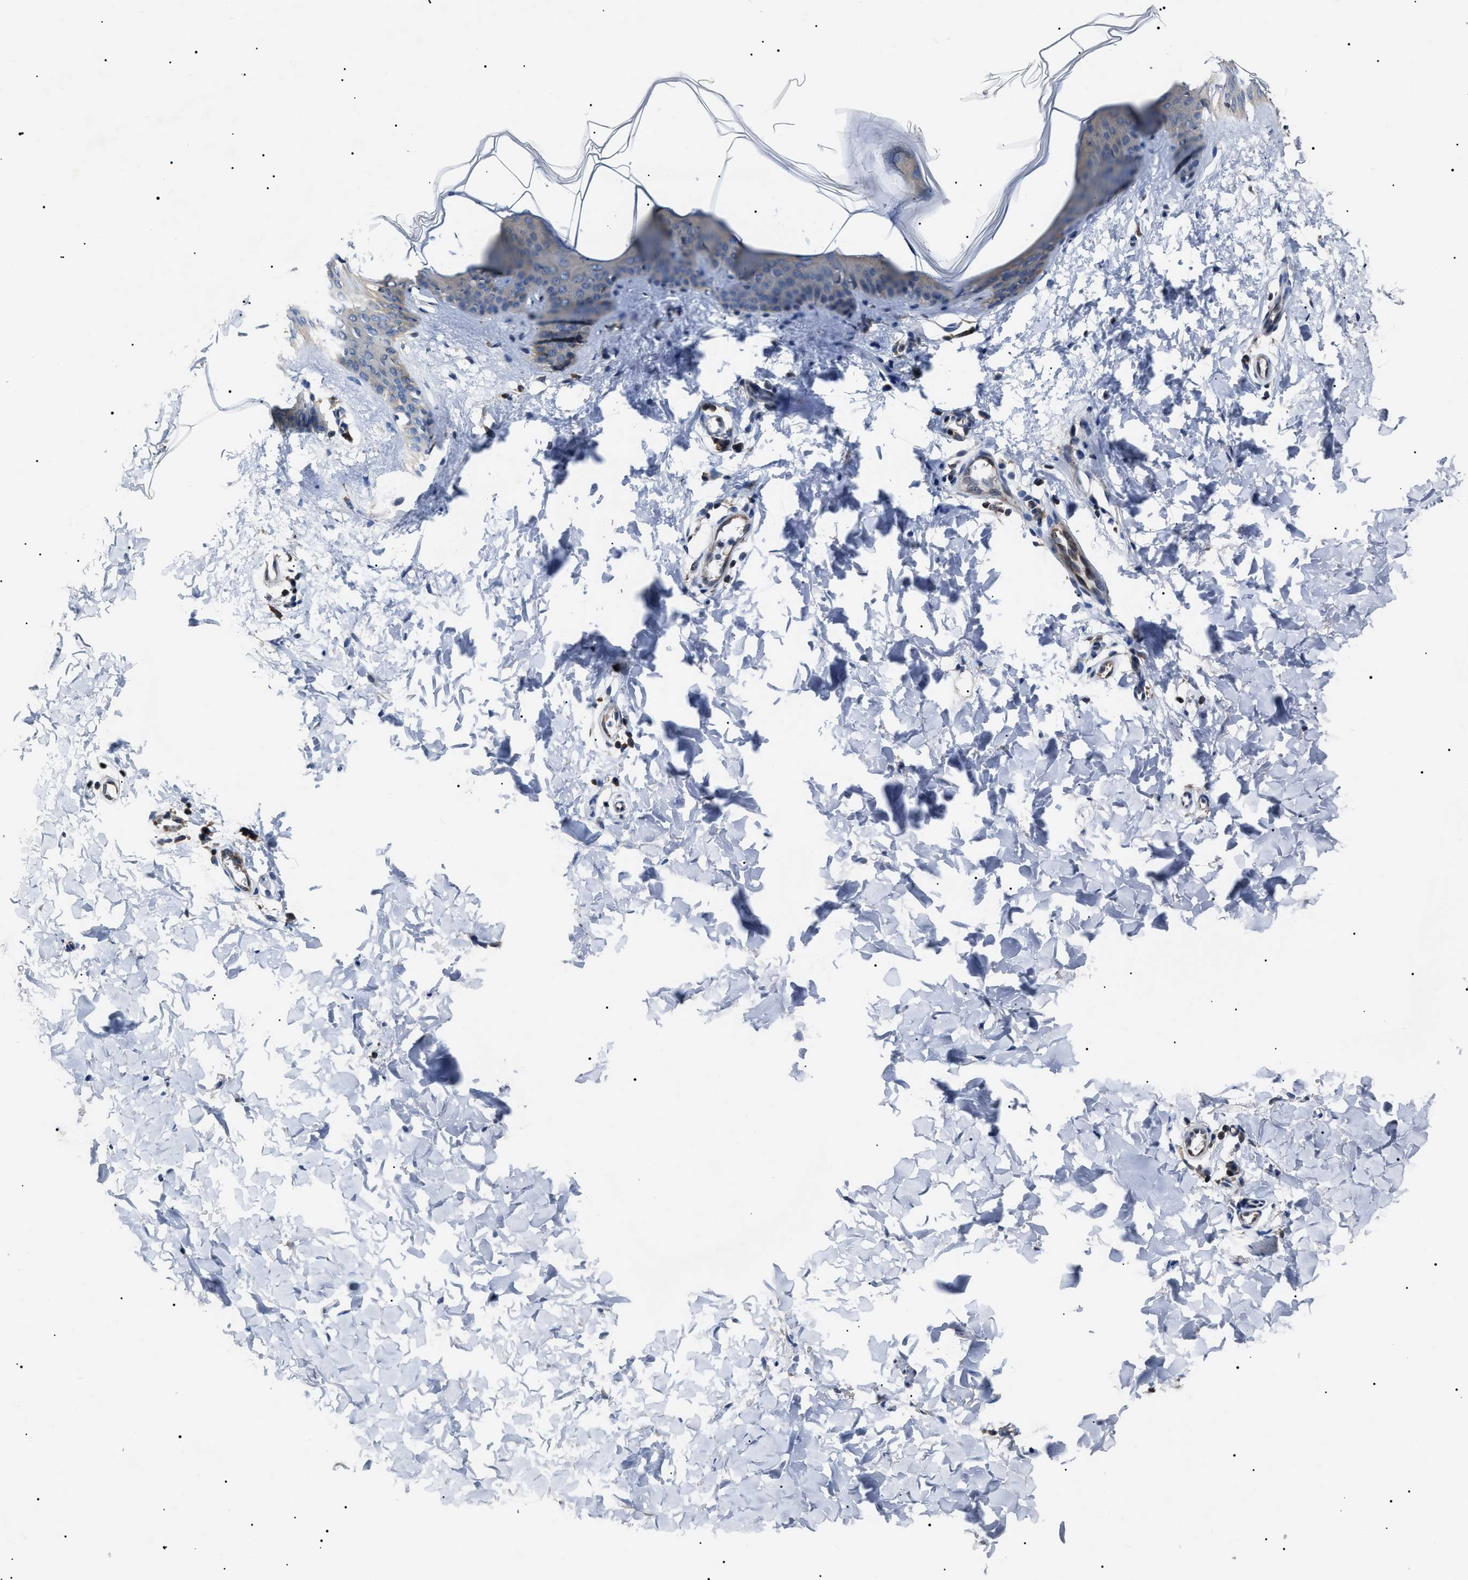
{"staining": {"intensity": "negative", "quantity": "none", "location": "none"}, "tissue": "skin", "cell_type": "Fibroblasts", "image_type": "normal", "snomed": [{"axis": "morphology", "description": "Normal tissue, NOS"}, {"axis": "topography", "description": "Skin"}], "caption": "Immunohistochemical staining of unremarkable skin exhibits no significant positivity in fibroblasts.", "gene": "CCT8", "patient": {"sex": "female", "age": 17}}